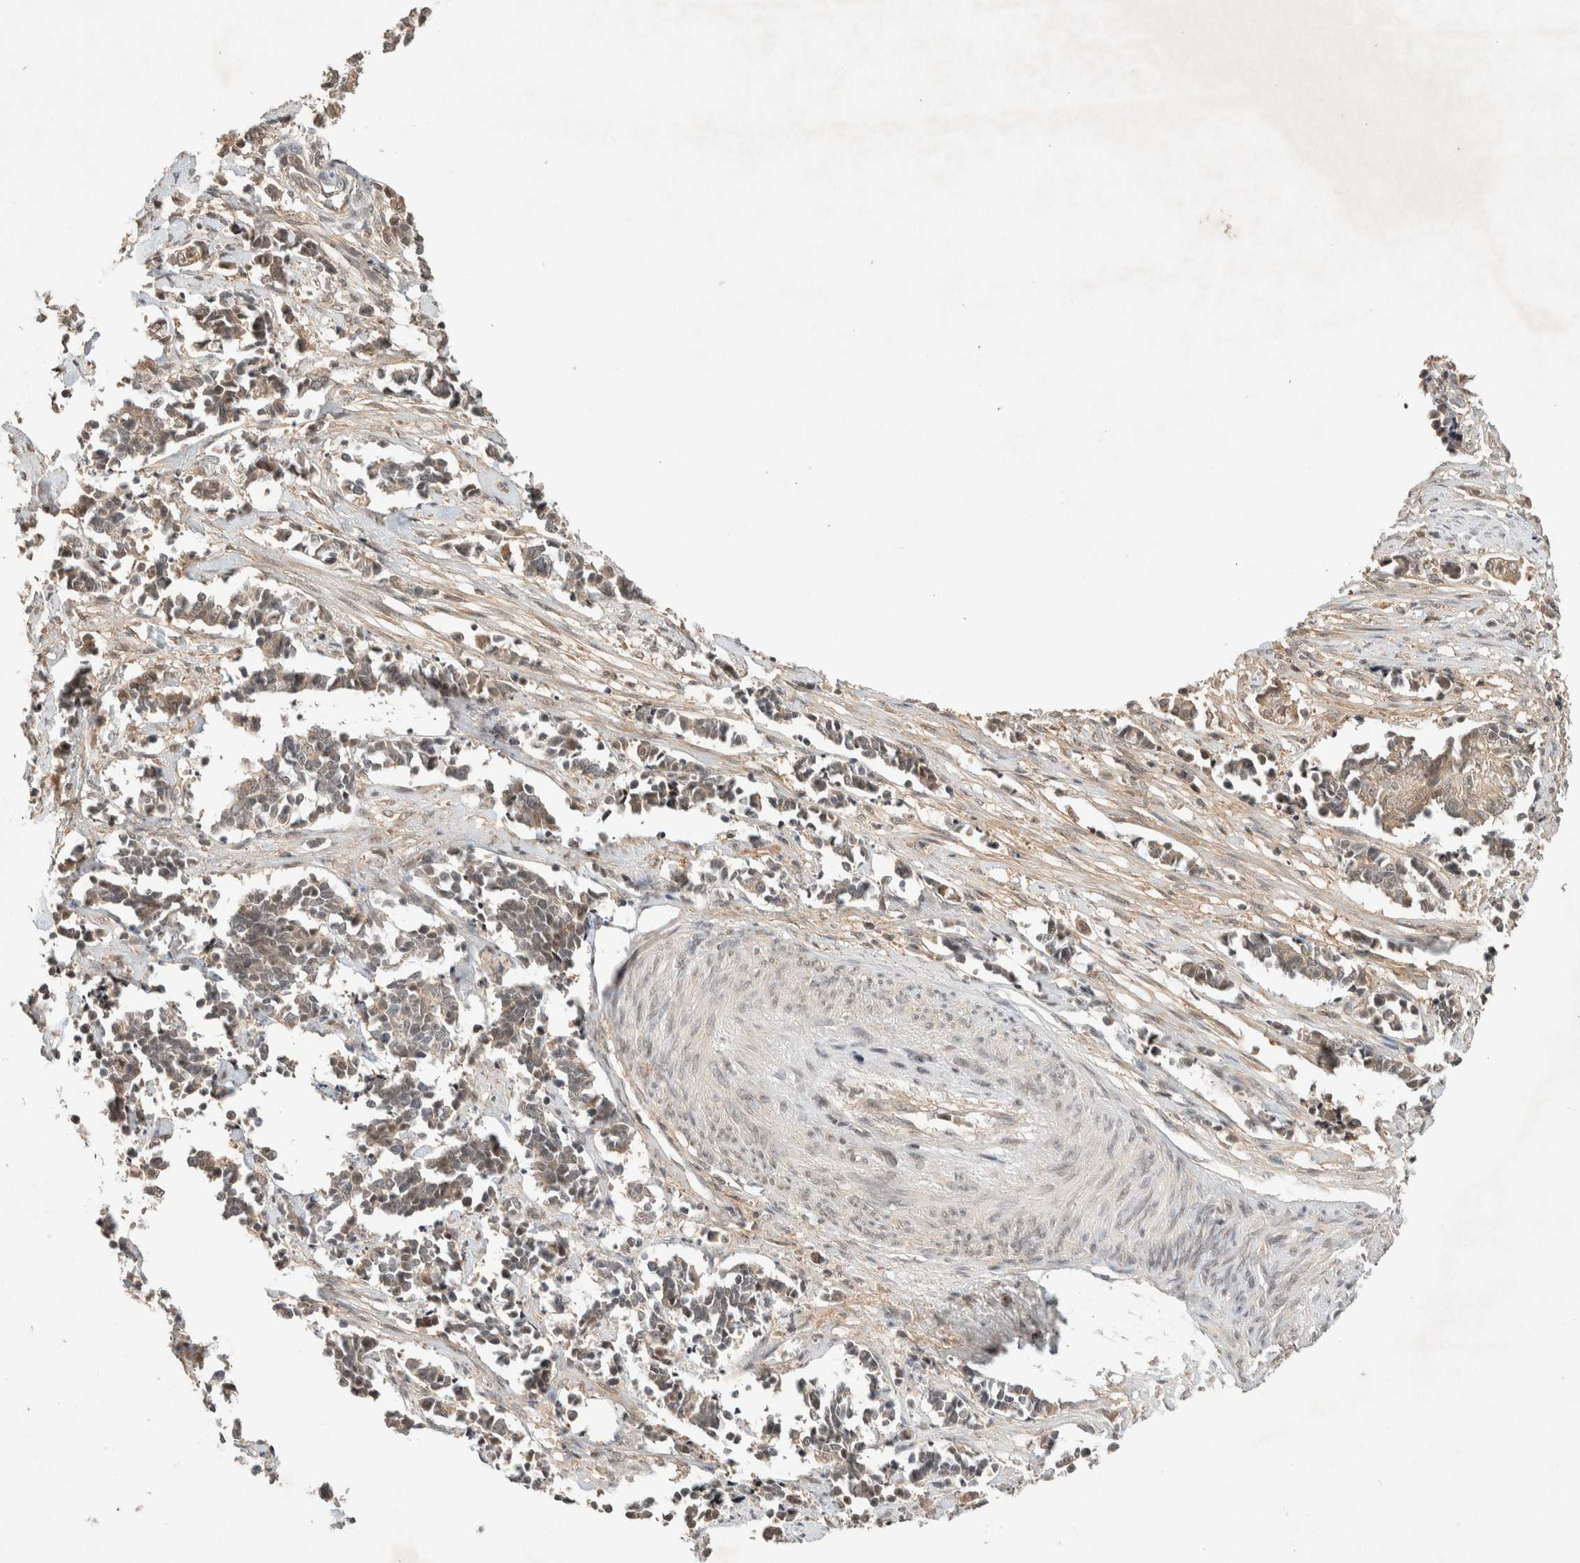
{"staining": {"intensity": "weak", "quantity": "<25%", "location": "cytoplasmic/membranous"}, "tissue": "cervical cancer", "cell_type": "Tumor cells", "image_type": "cancer", "snomed": [{"axis": "morphology", "description": "Normal tissue, NOS"}, {"axis": "morphology", "description": "Squamous cell carcinoma, NOS"}, {"axis": "topography", "description": "Cervix"}], "caption": "This is an immunohistochemistry (IHC) image of human cervical cancer (squamous cell carcinoma). There is no staining in tumor cells.", "gene": "THRA", "patient": {"sex": "female", "age": 35}}